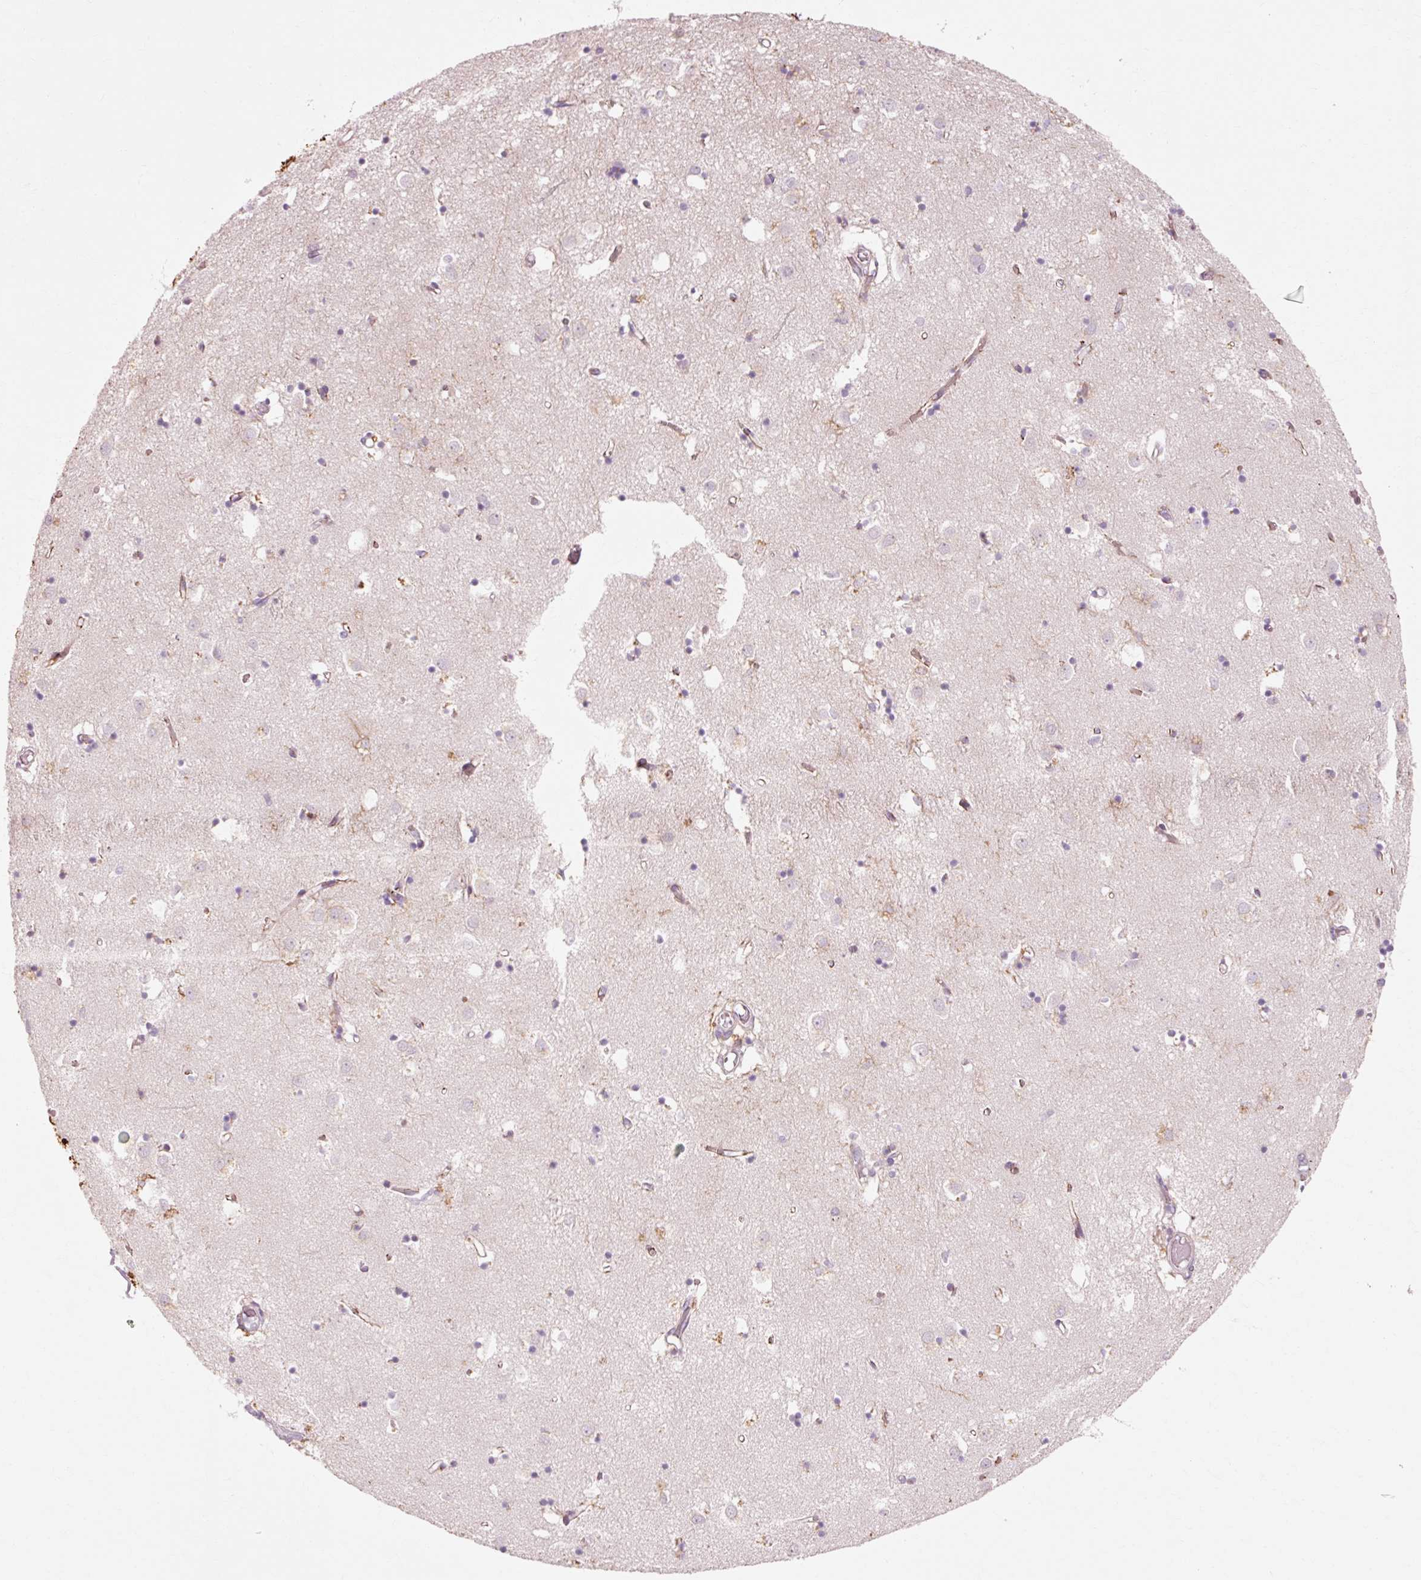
{"staining": {"intensity": "negative", "quantity": "none", "location": "none"}, "tissue": "caudate", "cell_type": "Glial cells", "image_type": "normal", "snomed": [{"axis": "morphology", "description": "Normal tissue, NOS"}, {"axis": "topography", "description": "Lateral ventricle wall"}], "caption": "High magnification brightfield microscopy of unremarkable caudate stained with DAB (brown) and counterstained with hematoxylin (blue): glial cells show no significant positivity.", "gene": "TRIM73", "patient": {"sex": "male", "age": 70}}